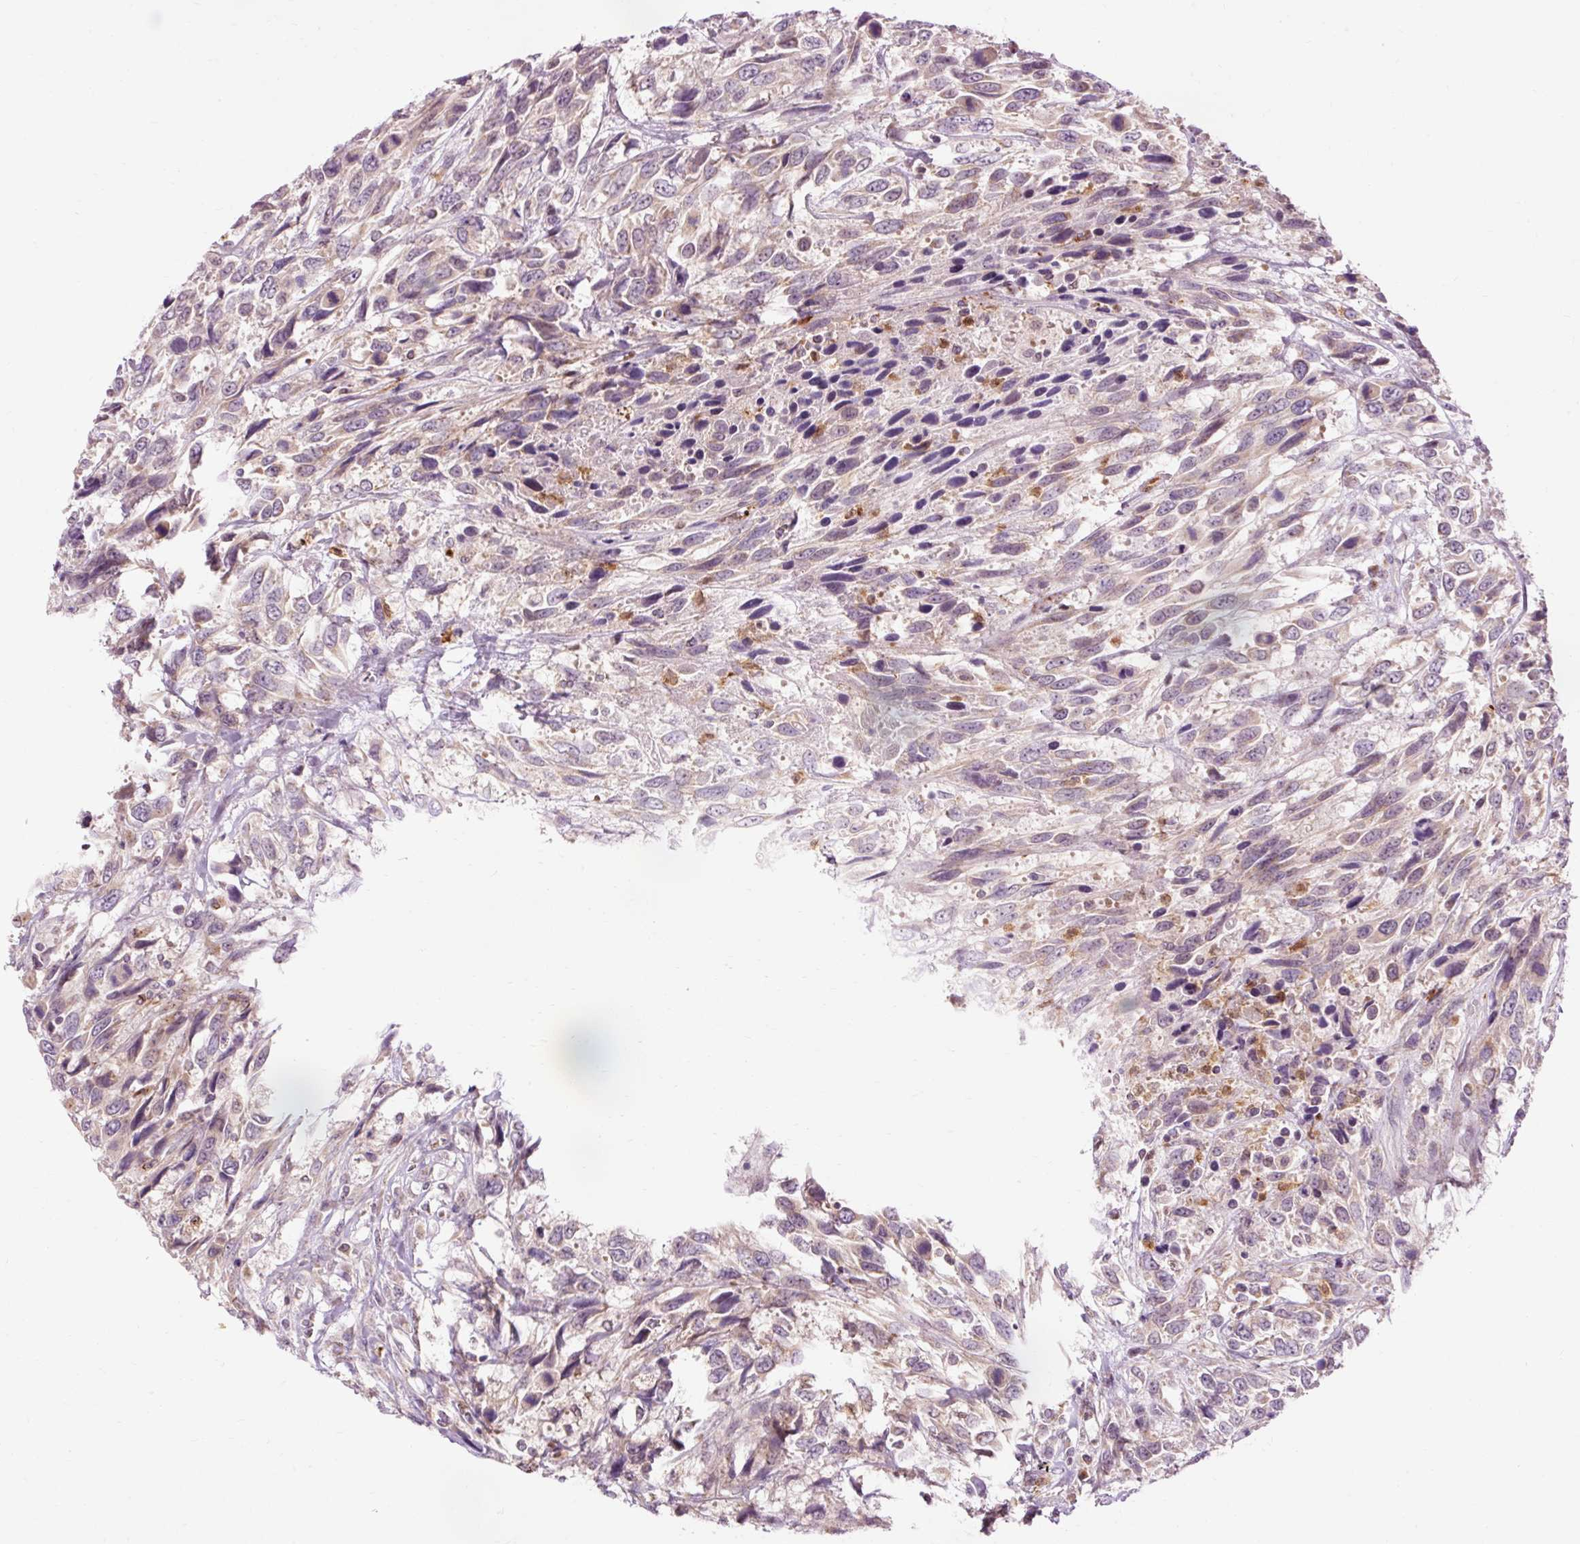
{"staining": {"intensity": "negative", "quantity": "none", "location": "none"}, "tissue": "urothelial cancer", "cell_type": "Tumor cells", "image_type": "cancer", "snomed": [{"axis": "morphology", "description": "Urothelial carcinoma, High grade"}, {"axis": "topography", "description": "Urinary bladder"}], "caption": "High power microscopy image of an immunohistochemistry (IHC) photomicrograph of high-grade urothelial carcinoma, revealing no significant positivity in tumor cells.", "gene": "PRDX5", "patient": {"sex": "female", "age": 70}}